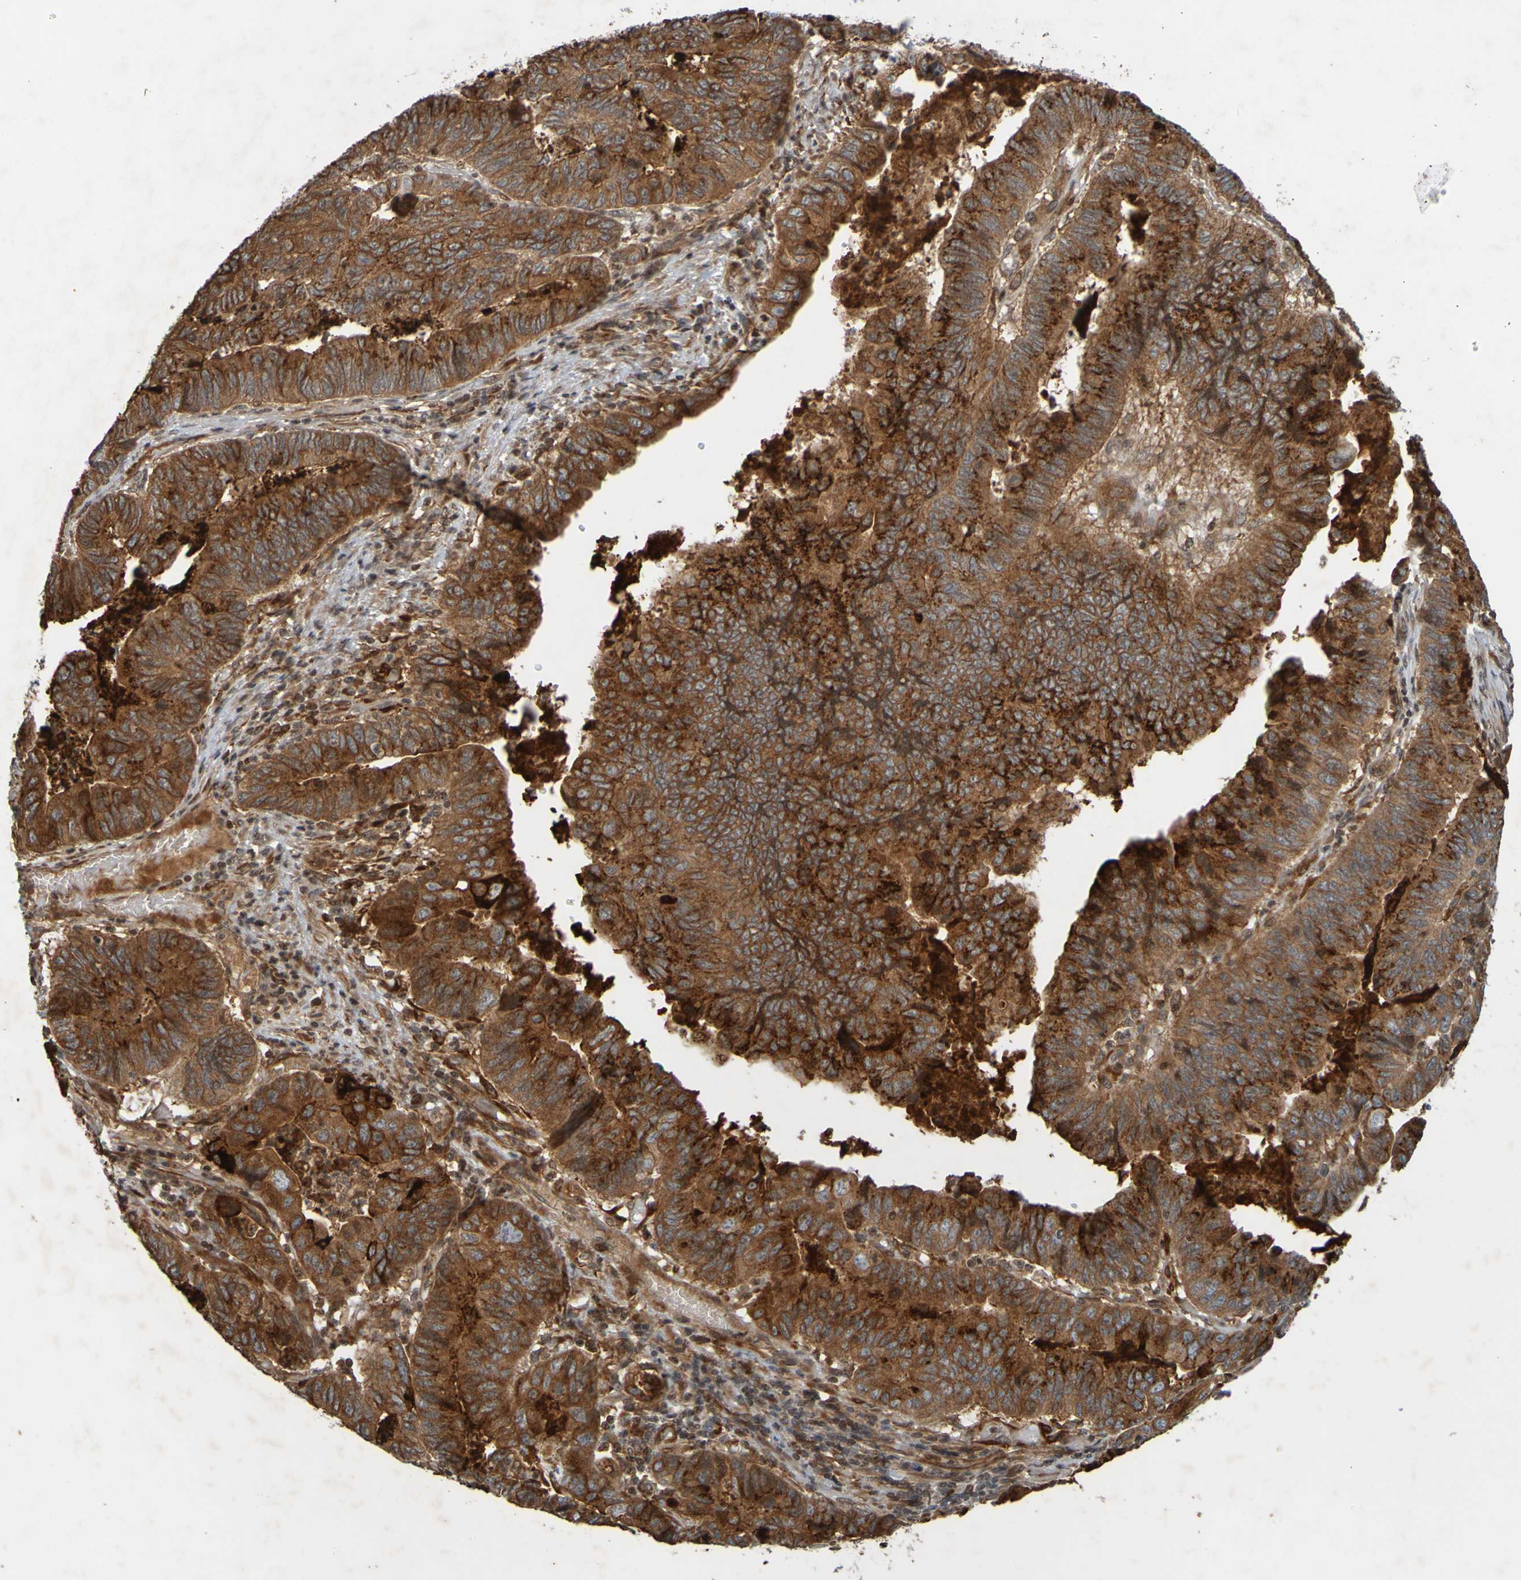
{"staining": {"intensity": "strong", "quantity": ">75%", "location": "cytoplasmic/membranous"}, "tissue": "stomach cancer", "cell_type": "Tumor cells", "image_type": "cancer", "snomed": [{"axis": "morphology", "description": "Adenocarcinoma, NOS"}, {"axis": "topography", "description": "Stomach, lower"}], "caption": "This photomicrograph demonstrates immunohistochemistry staining of stomach cancer, with high strong cytoplasmic/membranous positivity in about >75% of tumor cells.", "gene": "GUCY1A1", "patient": {"sex": "male", "age": 77}}